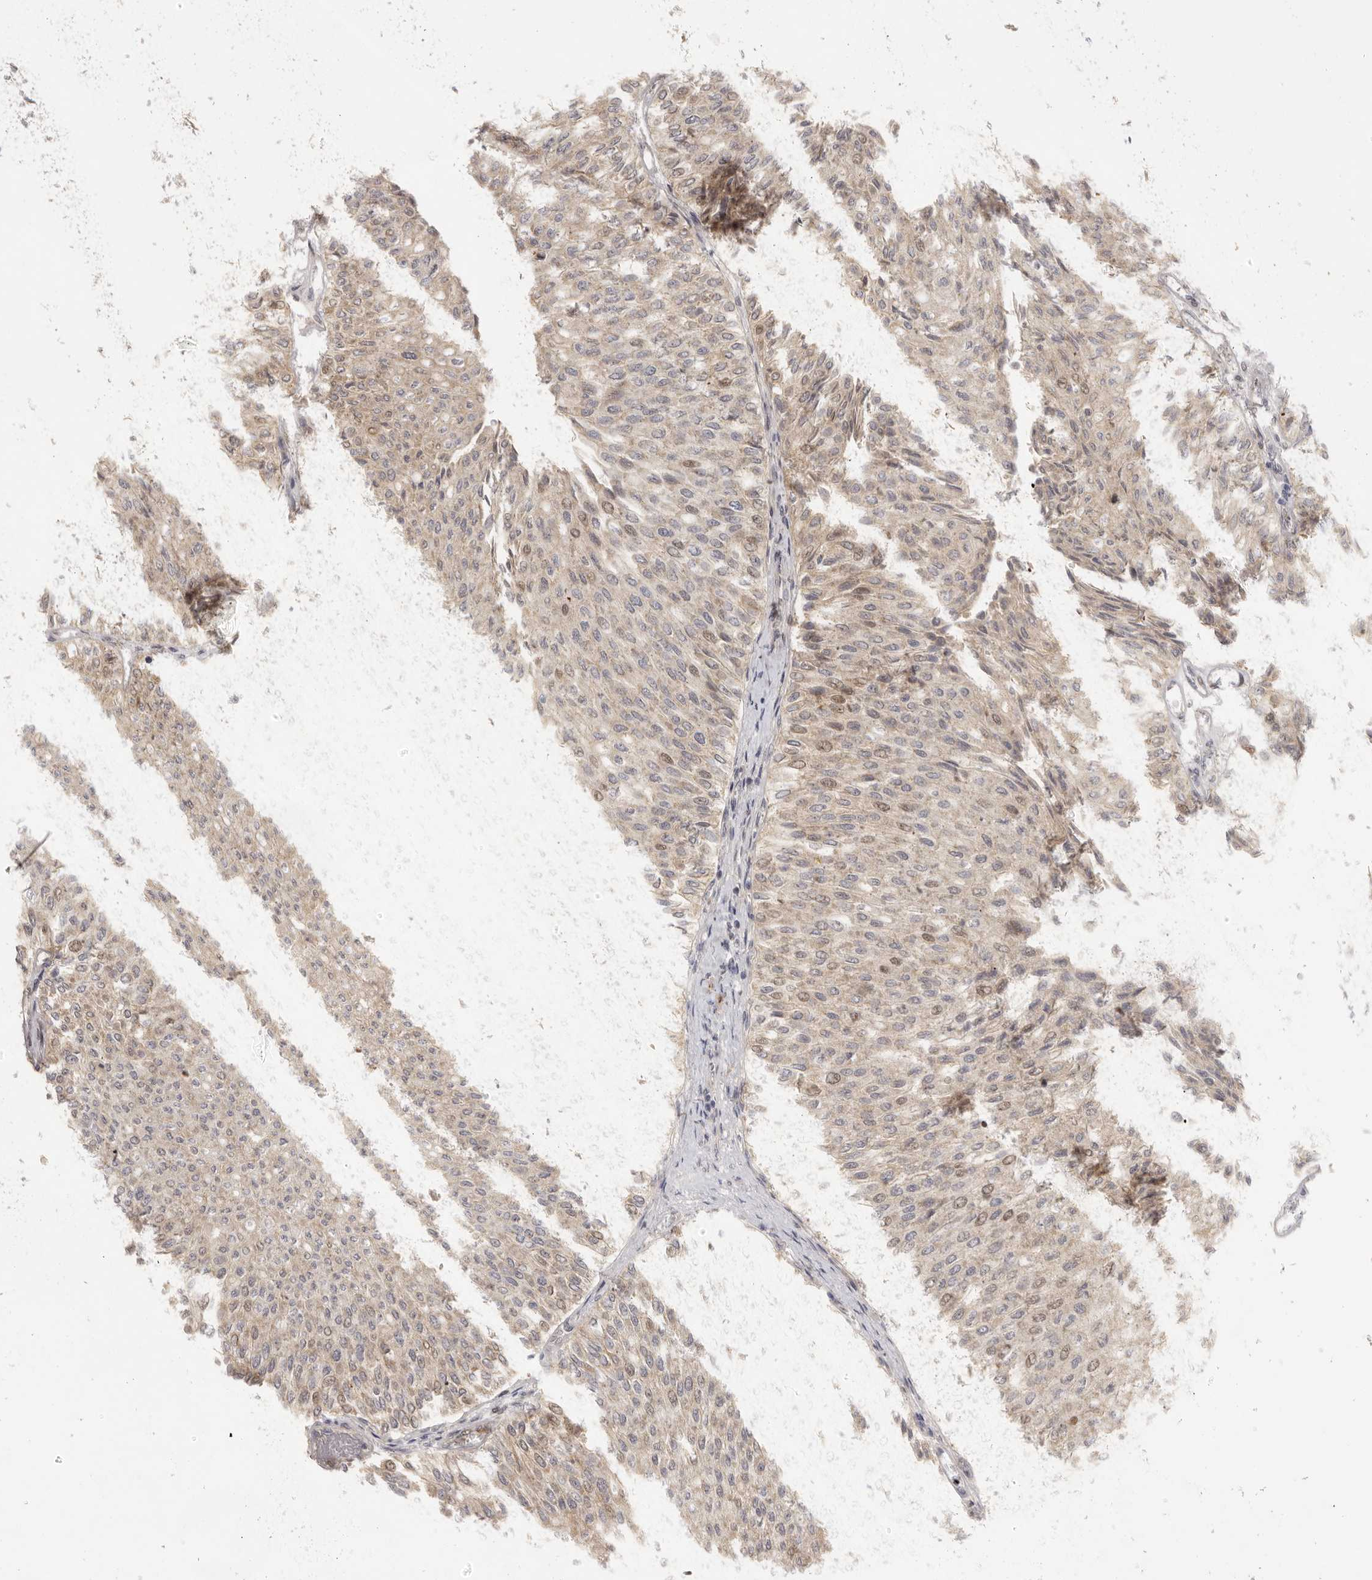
{"staining": {"intensity": "weak", "quantity": "25%-75%", "location": "cytoplasmic/membranous"}, "tissue": "urothelial cancer", "cell_type": "Tumor cells", "image_type": "cancer", "snomed": [{"axis": "morphology", "description": "Urothelial carcinoma, Low grade"}, {"axis": "topography", "description": "Urinary bladder"}], "caption": "The histopathology image demonstrates a brown stain indicating the presence of a protein in the cytoplasmic/membranous of tumor cells in urothelial carcinoma (low-grade). The staining was performed using DAB (3,3'-diaminobenzidine) to visualize the protein expression in brown, while the nuclei were stained in blue with hematoxylin (Magnification: 20x).", "gene": "ZNF326", "patient": {"sex": "male", "age": 78}}